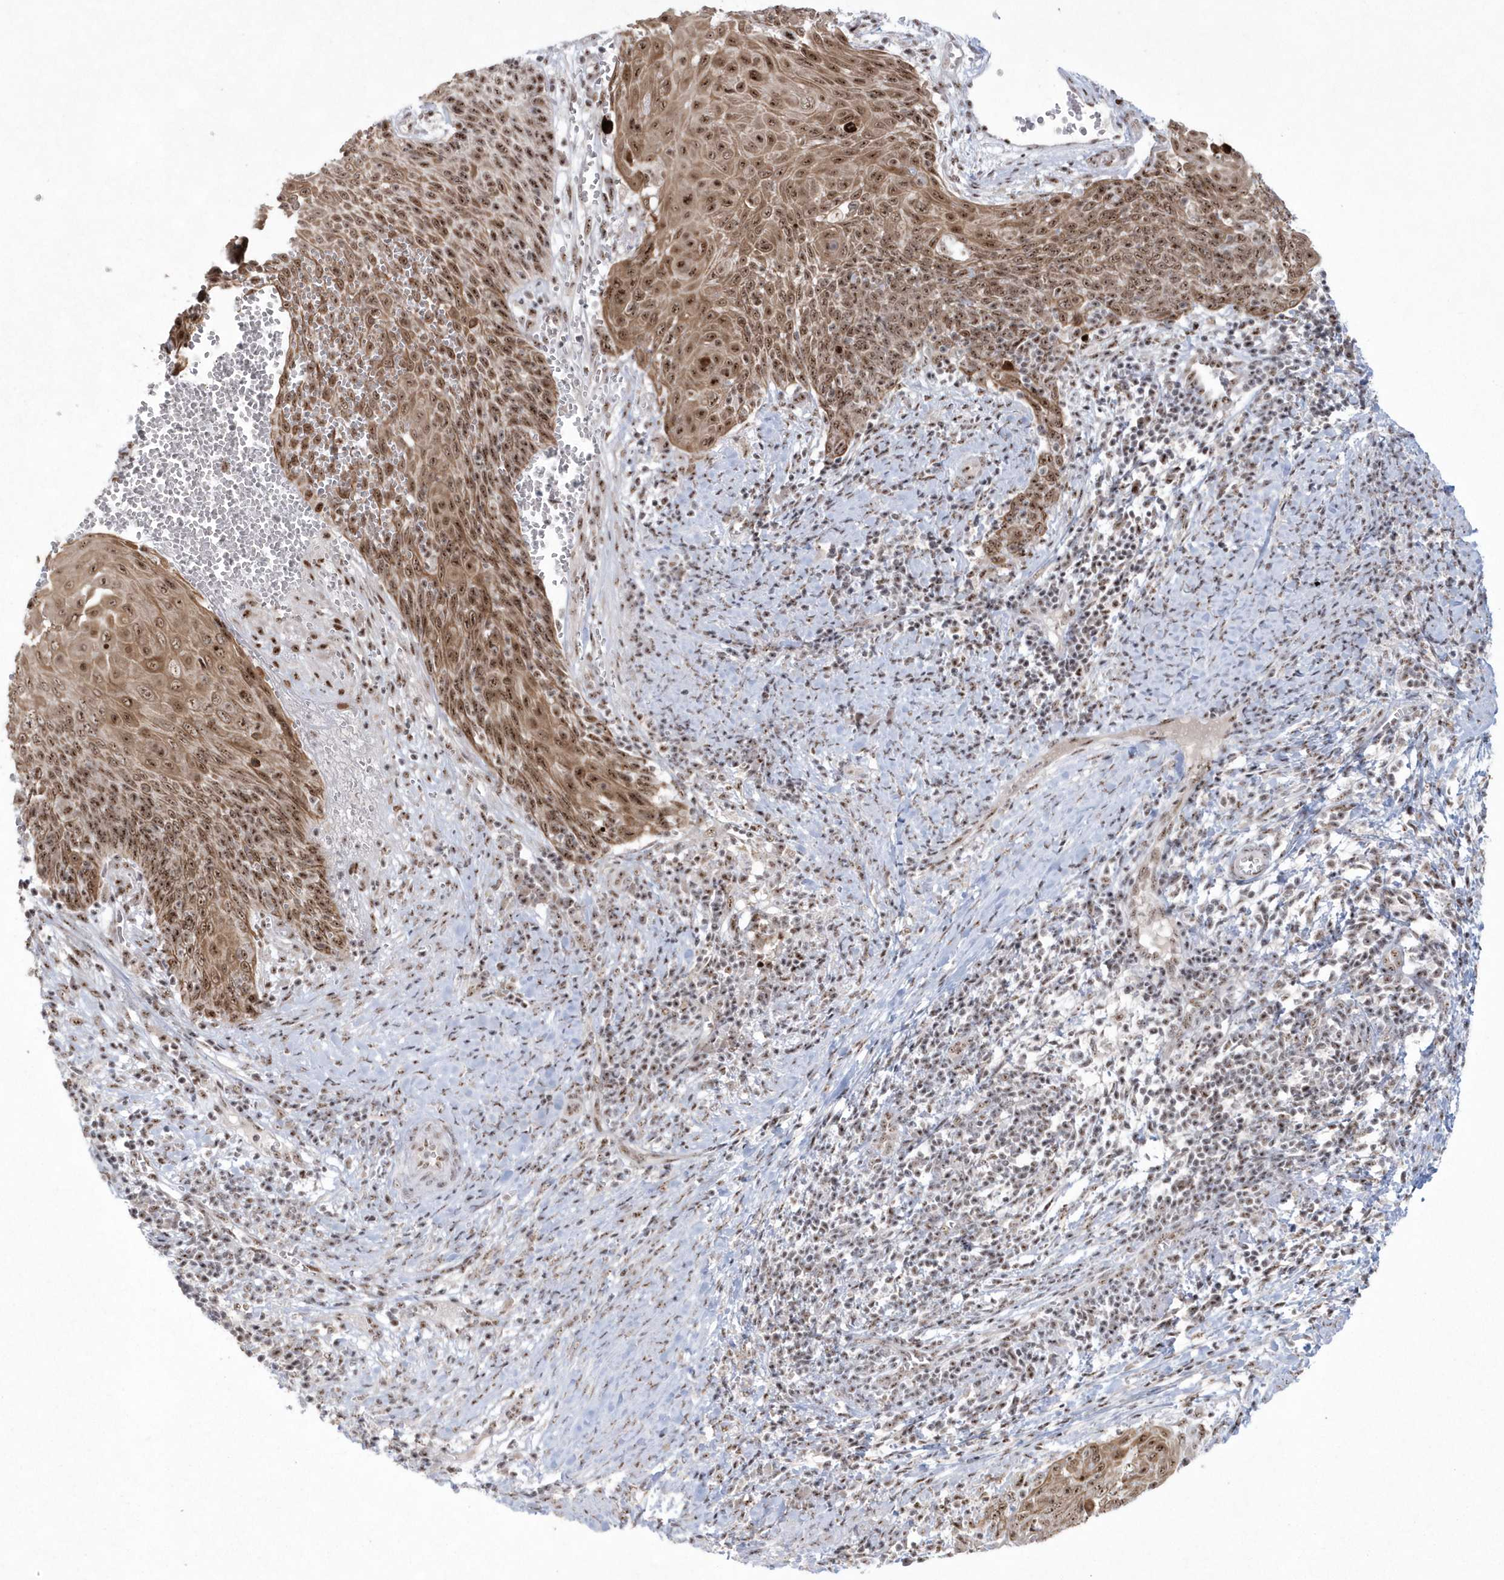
{"staining": {"intensity": "moderate", "quantity": ">75%", "location": "cytoplasmic/membranous,nuclear"}, "tissue": "cervical cancer", "cell_type": "Tumor cells", "image_type": "cancer", "snomed": [{"axis": "morphology", "description": "Squamous cell carcinoma, NOS"}, {"axis": "topography", "description": "Cervix"}], "caption": "Immunohistochemical staining of squamous cell carcinoma (cervical) exhibits medium levels of moderate cytoplasmic/membranous and nuclear protein staining in approximately >75% of tumor cells.", "gene": "KDM6B", "patient": {"sex": "female", "age": 39}}